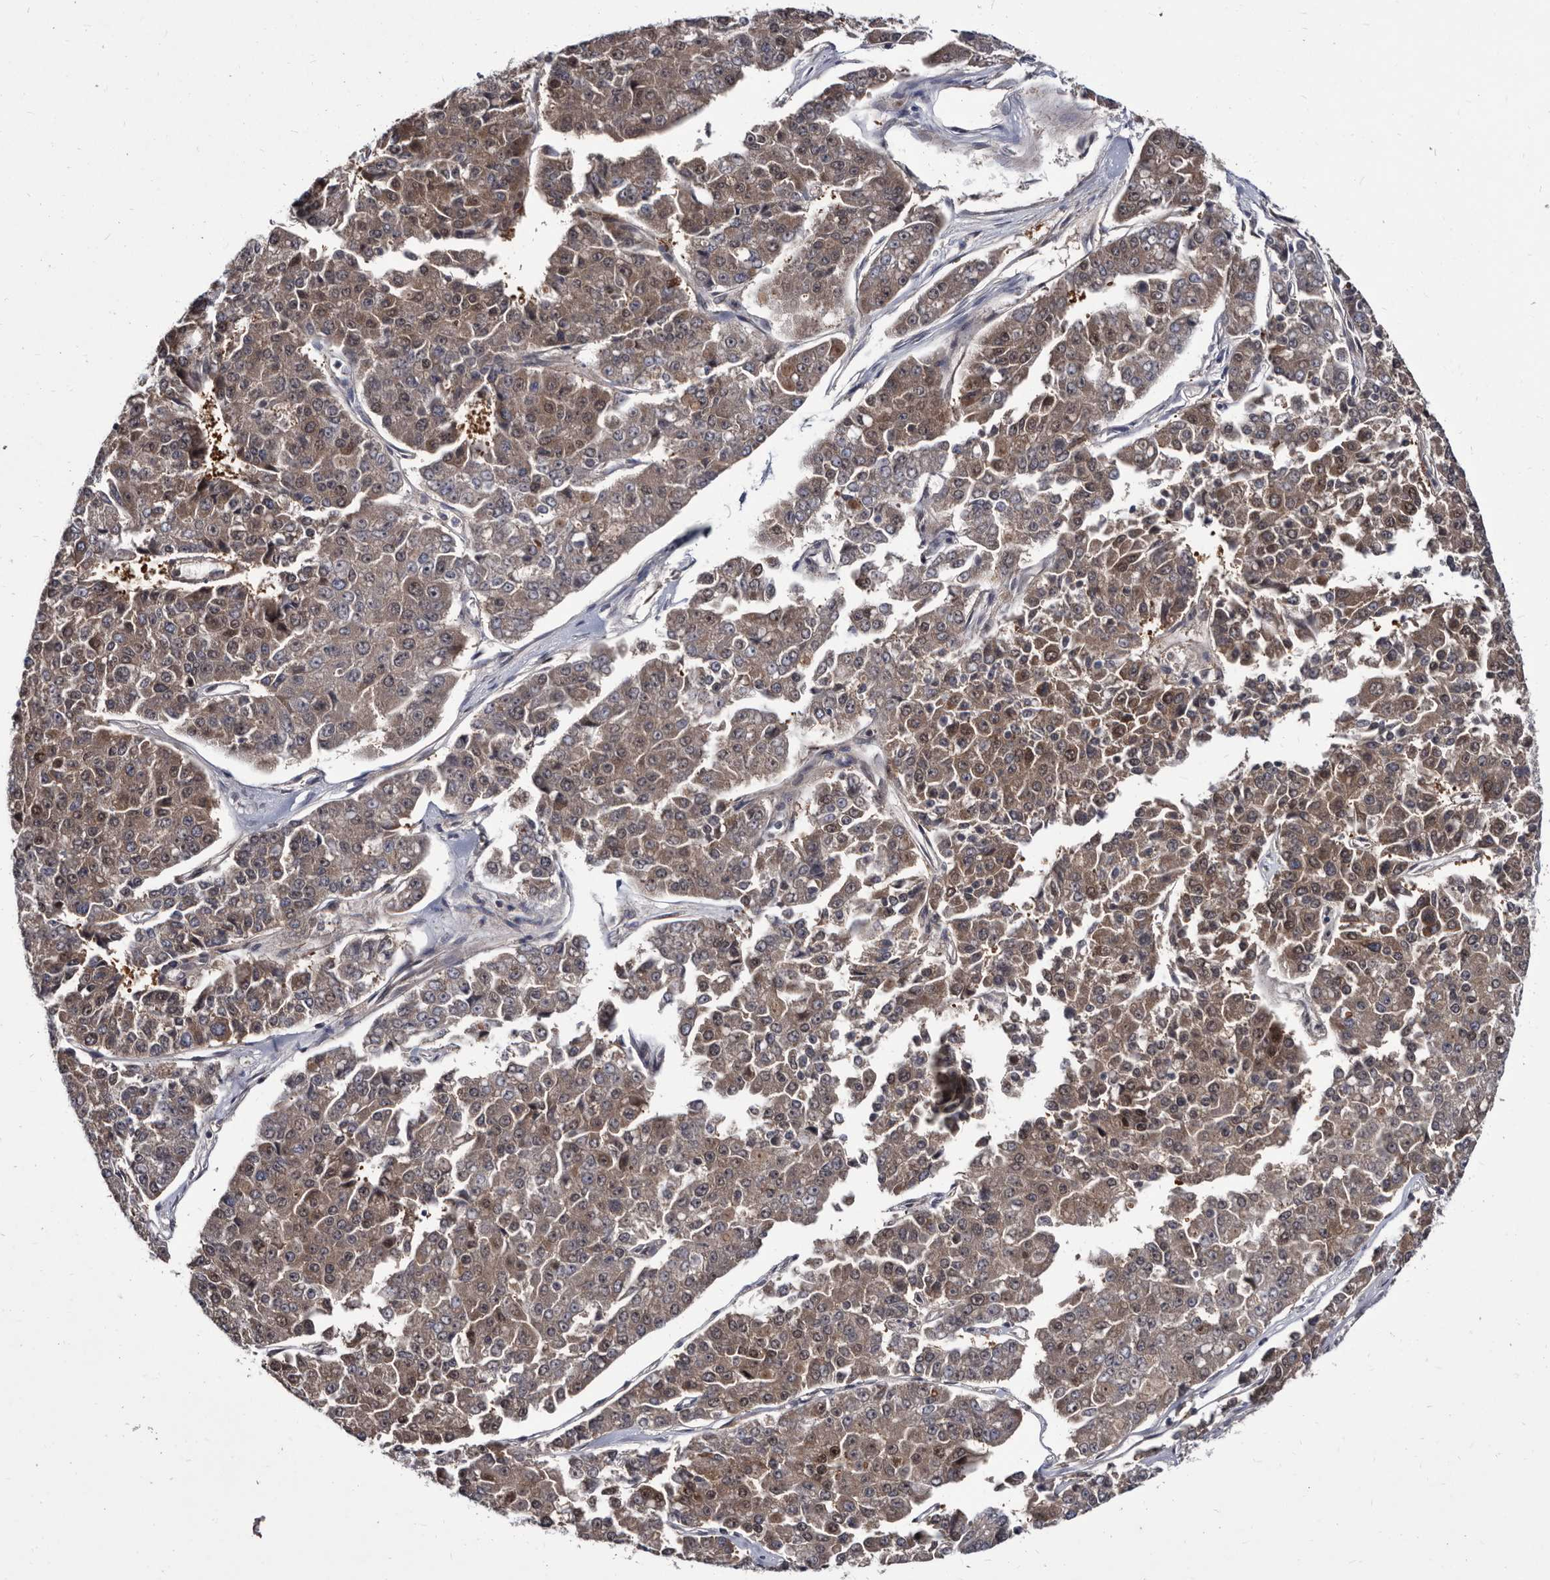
{"staining": {"intensity": "moderate", "quantity": ">75%", "location": "cytoplasmic/membranous"}, "tissue": "pancreatic cancer", "cell_type": "Tumor cells", "image_type": "cancer", "snomed": [{"axis": "morphology", "description": "Adenocarcinoma, NOS"}, {"axis": "topography", "description": "Pancreas"}], "caption": "Immunohistochemistry (IHC) photomicrograph of neoplastic tissue: human adenocarcinoma (pancreatic) stained using immunohistochemistry (IHC) shows medium levels of moderate protein expression localized specifically in the cytoplasmic/membranous of tumor cells, appearing as a cytoplasmic/membranous brown color.", "gene": "ABCF2", "patient": {"sex": "male", "age": 50}}